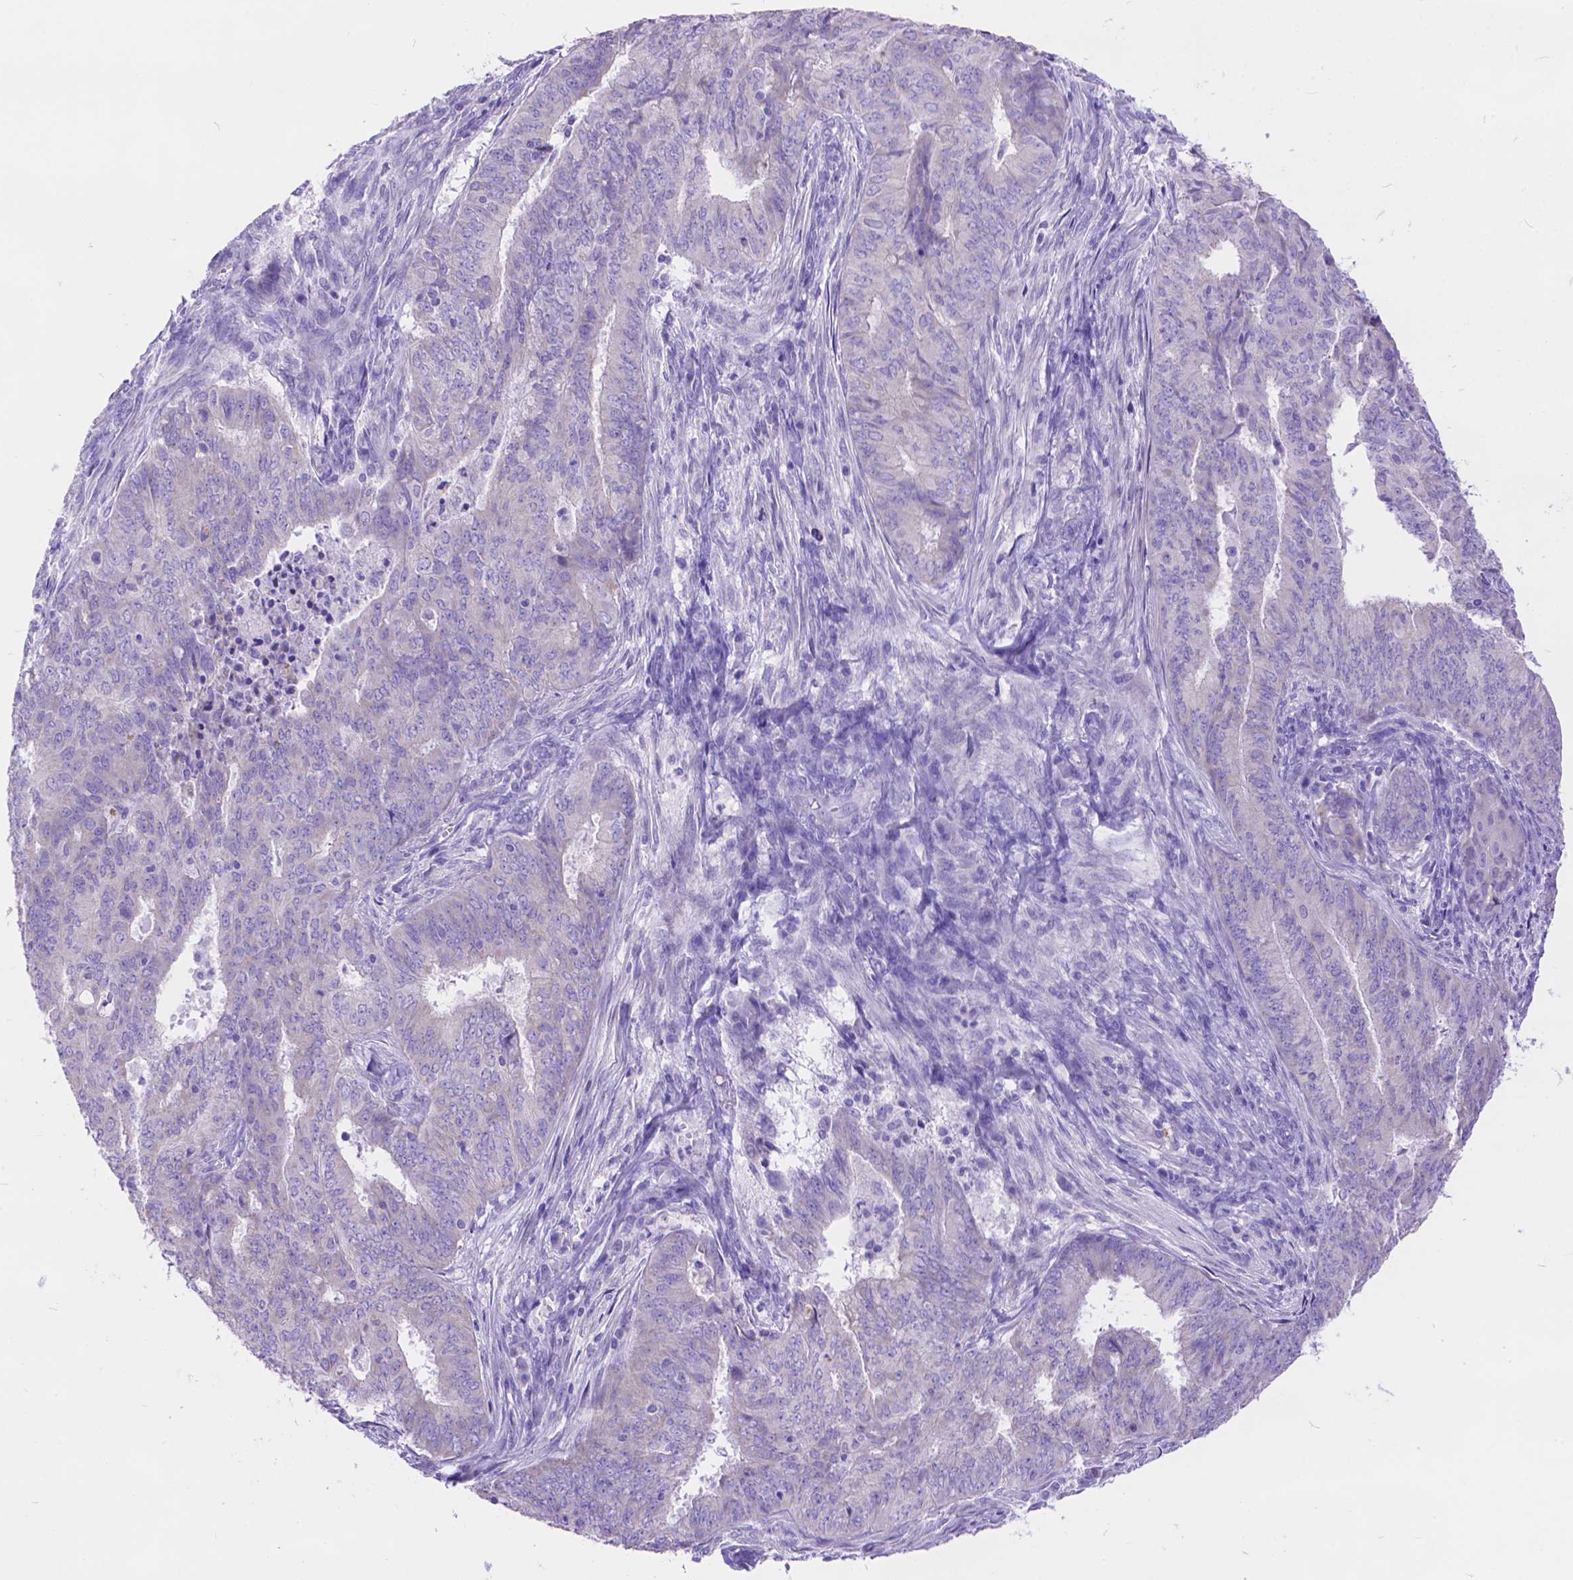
{"staining": {"intensity": "negative", "quantity": "none", "location": "none"}, "tissue": "endometrial cancer", "cell_type": "Tumor cells", "image_type": "cancer", "snomed": [{"axis": "morphology", "description": "Adenocarcinoma, NOS"}, {"axis": "topography", "description": "Endometrium"}], "caption": "The histopathology image exhibits no significant positivity in tumor cells of endometrial adenocarcinoma. The staining was performed using DAB to visualize the protein expression in brown, while the nuclei were stained in blue with hematoxylin (Magnification: 20x).", "gene": "DHRS2", "patient": {"sex": "female", "age": 62}}